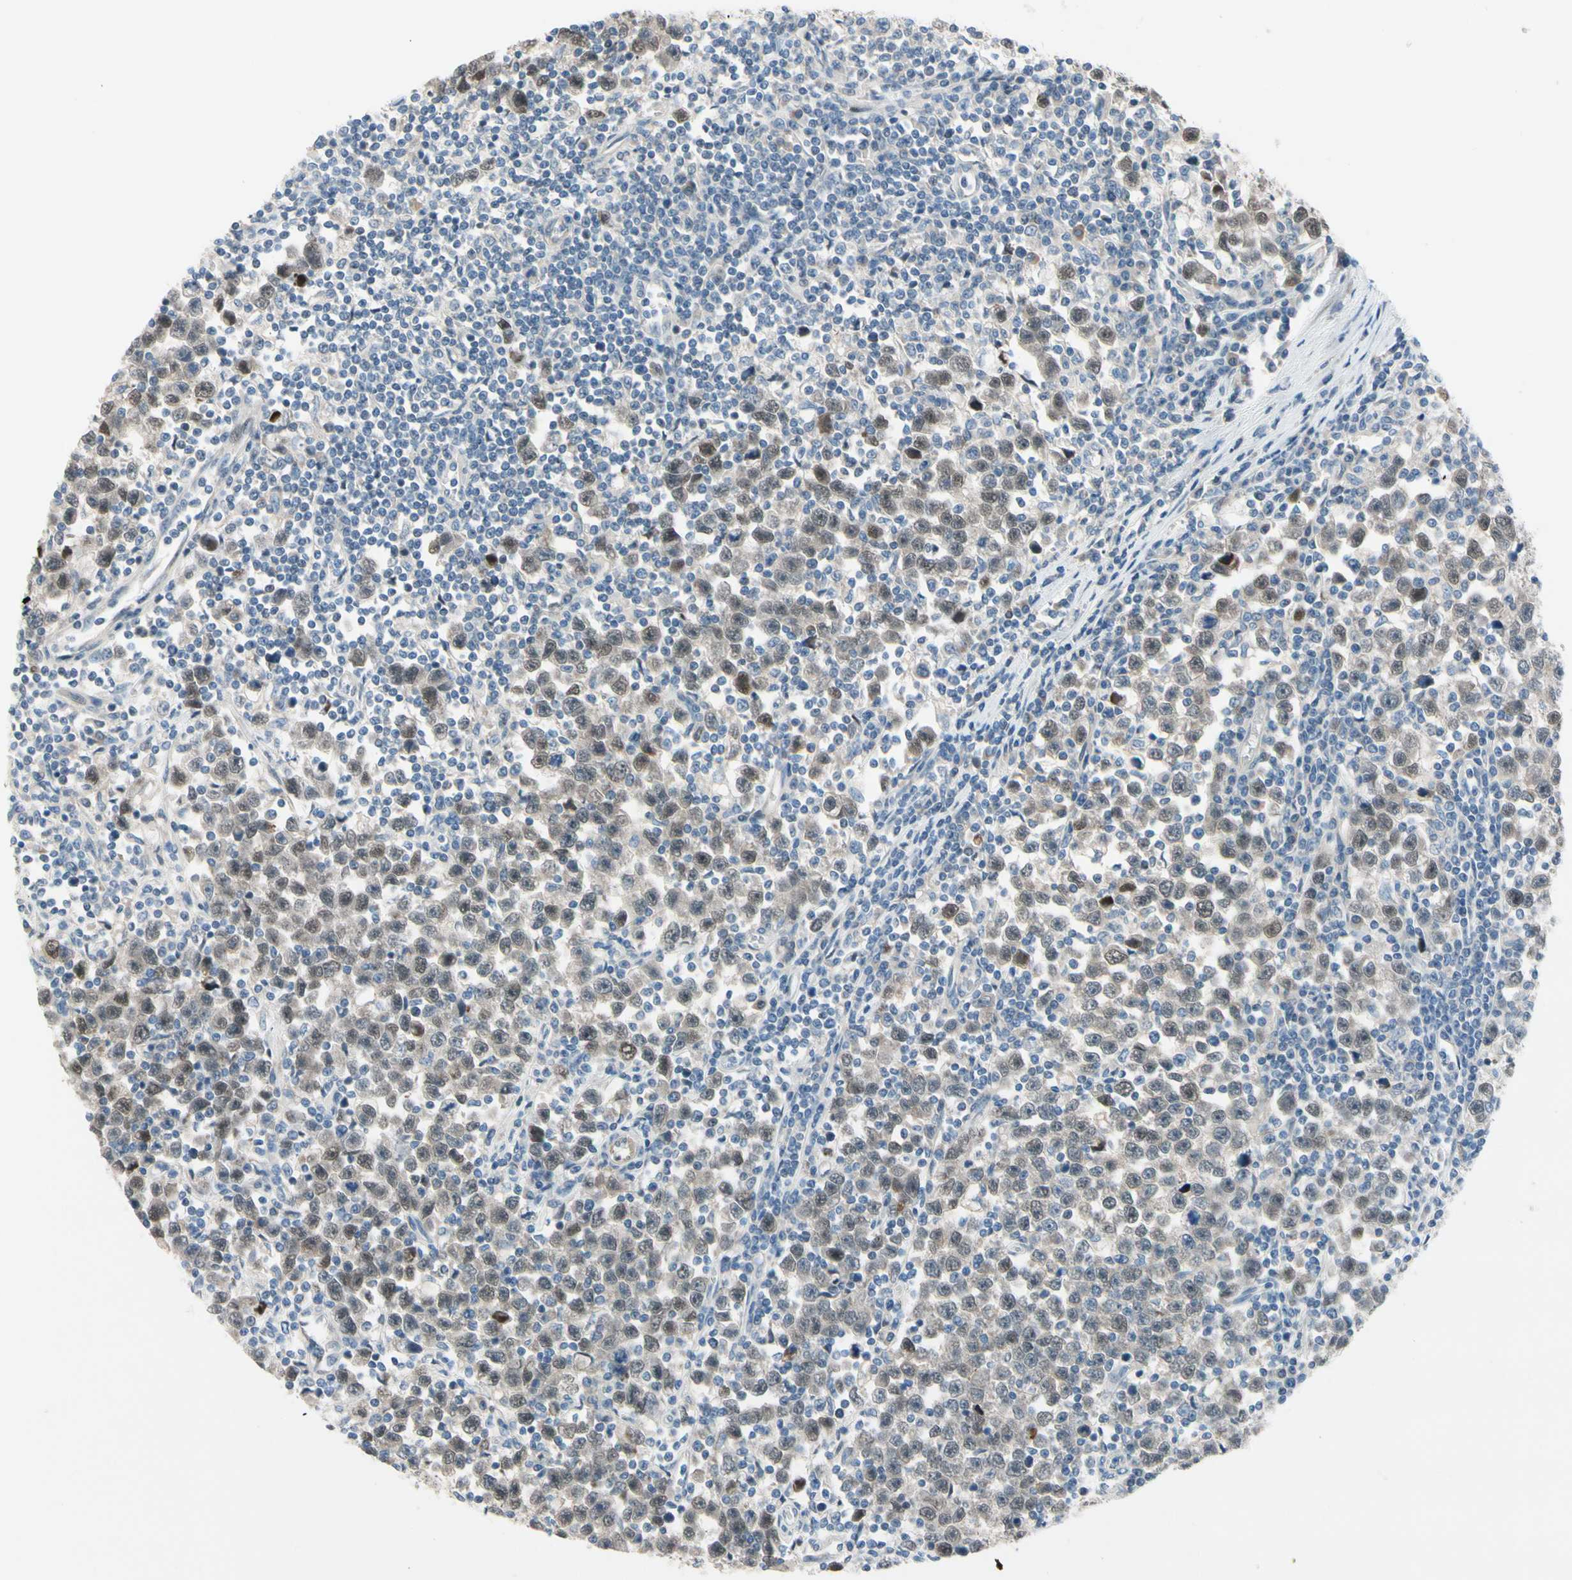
{"staining": {"intensity": "negative", "quantity": "none", "location": "none"}, "tissue": "testis cancer", "cell_type": "Tumor cells", "image_type": "cancer", "snomed": [{"axis": "morphology", "description": "Seminoma, NOS"}, {"axis": "topography", "description": "Testis"}], "caption": "IHC of seminoma (testis) exhibits no positivity in tumor cells. Brightfield microscopy of immunohistochemistry (IHC) stained with DAB (brown) and hematoxylin (blue), captured at high magnification.", "gene": "CFAP36", "patient": {"sex": "male", "age": 43}}